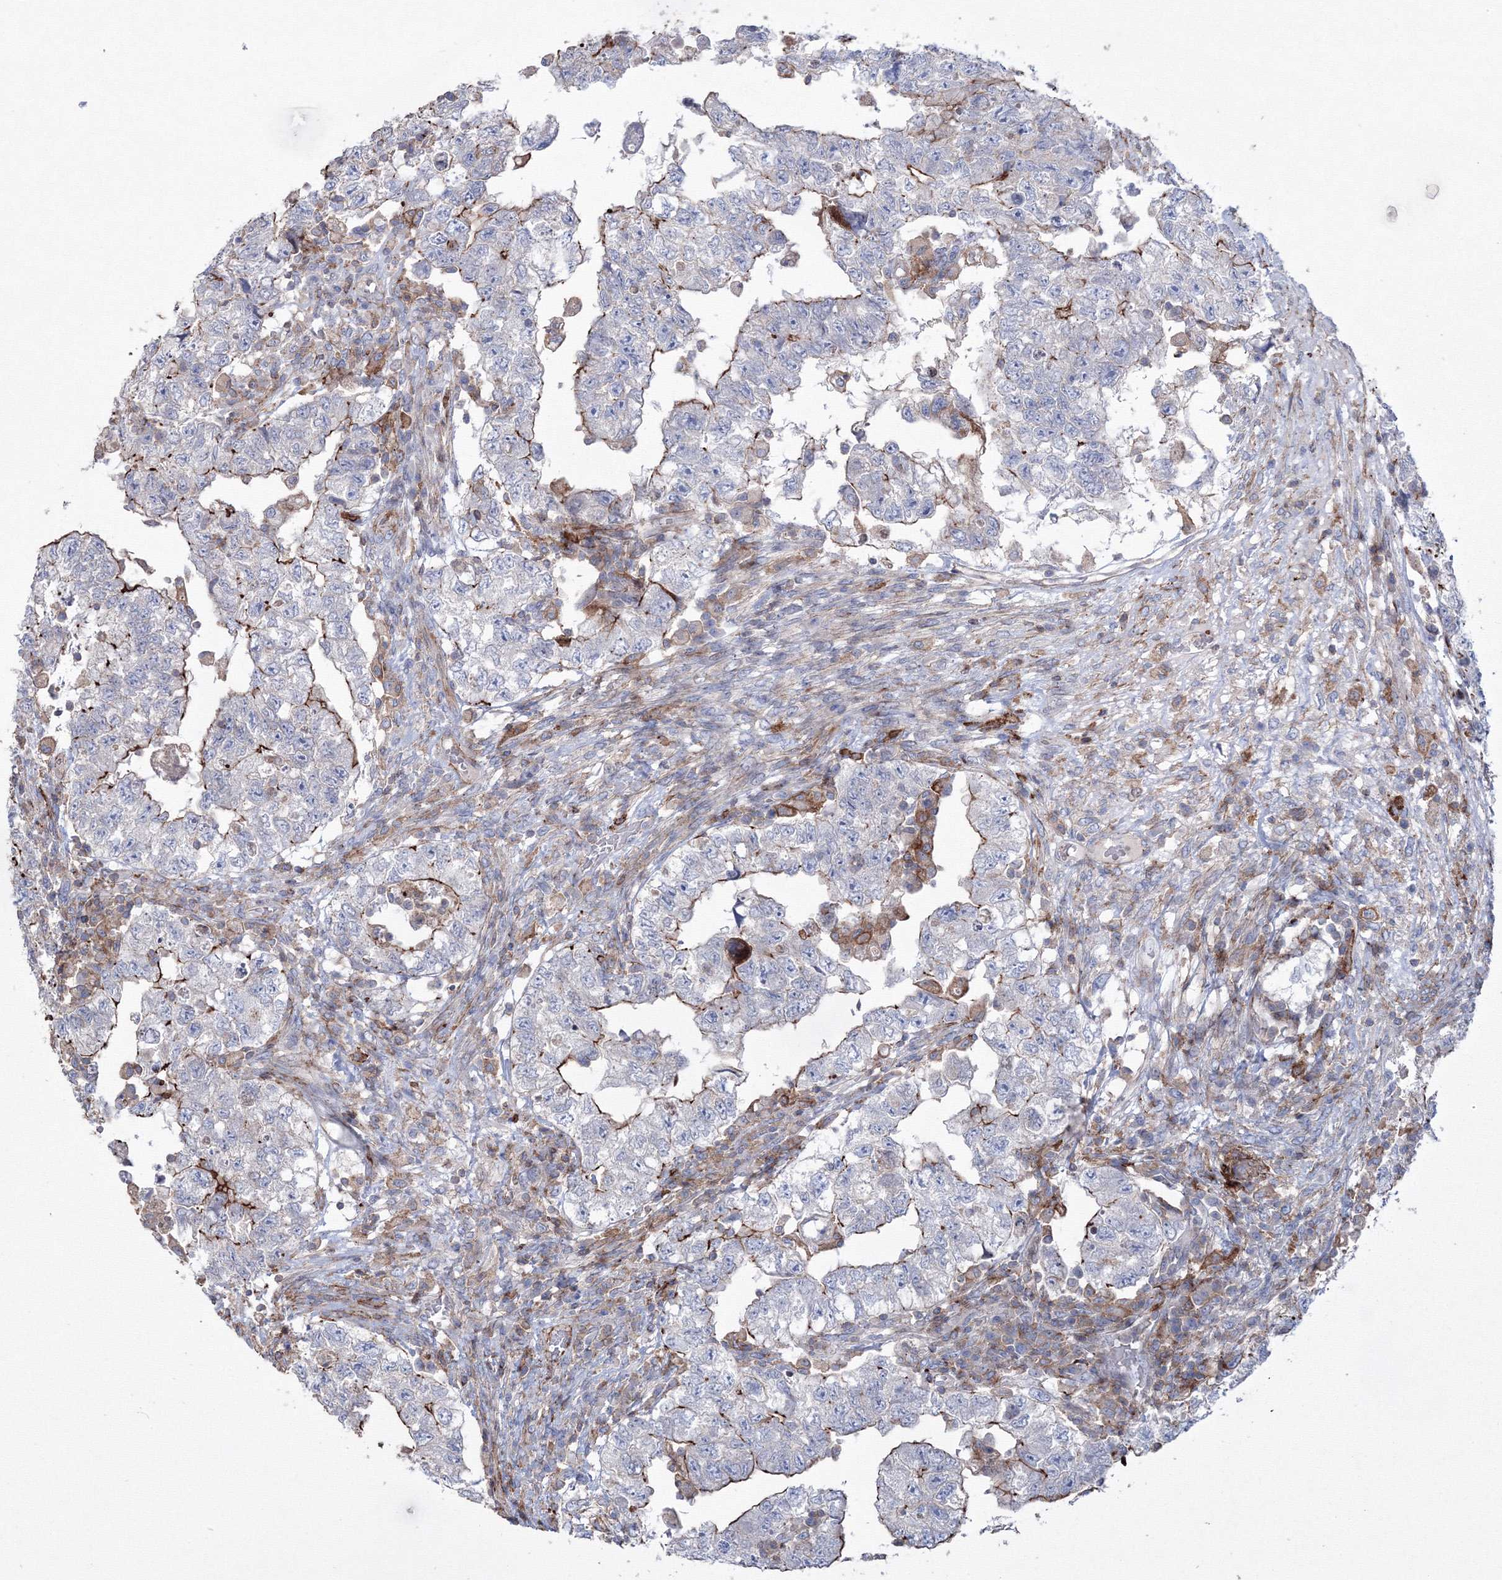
{"staining": {"intensity": "moderate", "quantity": "25%-75%", "location": "cytoplasmic/membranous"}, "tissue": "testis cancer", "cell_type": "Tumor cells", "image_type": "cancer", "snomed": [{"axis": "morphology", "description": "Carcinoma, Embryonal, NOS"}, {"axis": "topography", "description": "Testis"}], "caption": "This image demonstrates IHC staining of human testis cancer, with medium moderate cytoplasmic/membranous staining in approximately 25%-75% of tumor cells.", "gene": "GPR82", "patient": {"sex": "male", "age": 36}}